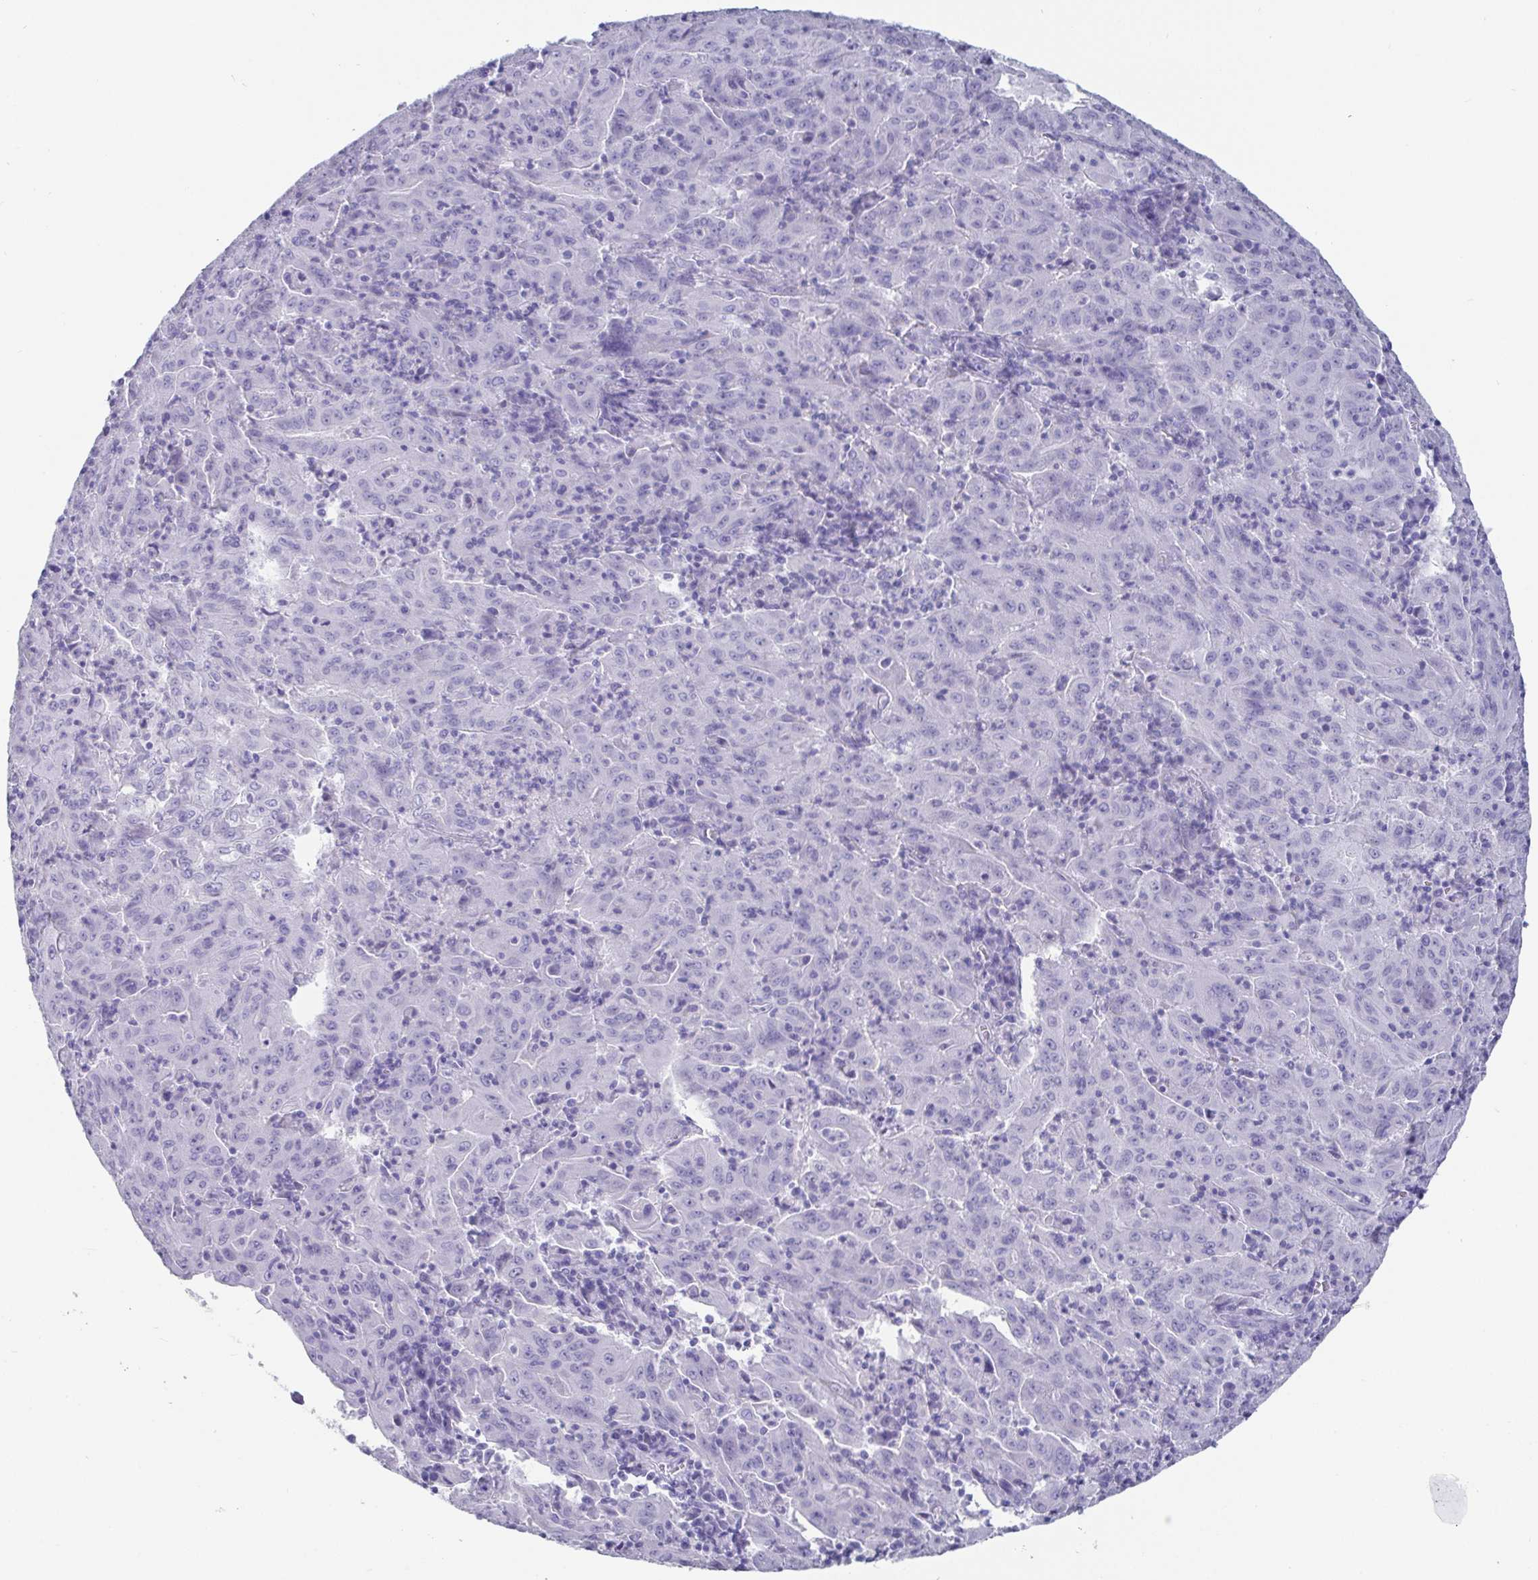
{"staining": {"intensity": "negative", "quantity": "none", "location": "none"}, "tissue": "pancreatic cancer", "cell_type": "Tumor cells", "image_type": "cancer", "snomed": [{"axis": "morphology", "description": "Adenocarcinoma, NOS"}, {"axis": "topography", "description": "Pancreas"}], "caption": "Protein analysis of pancreatic cancer exhibits no significant expression in tumor cells.", "gene": "SCGN", "patient": {"sex": "male", "age": 63}}